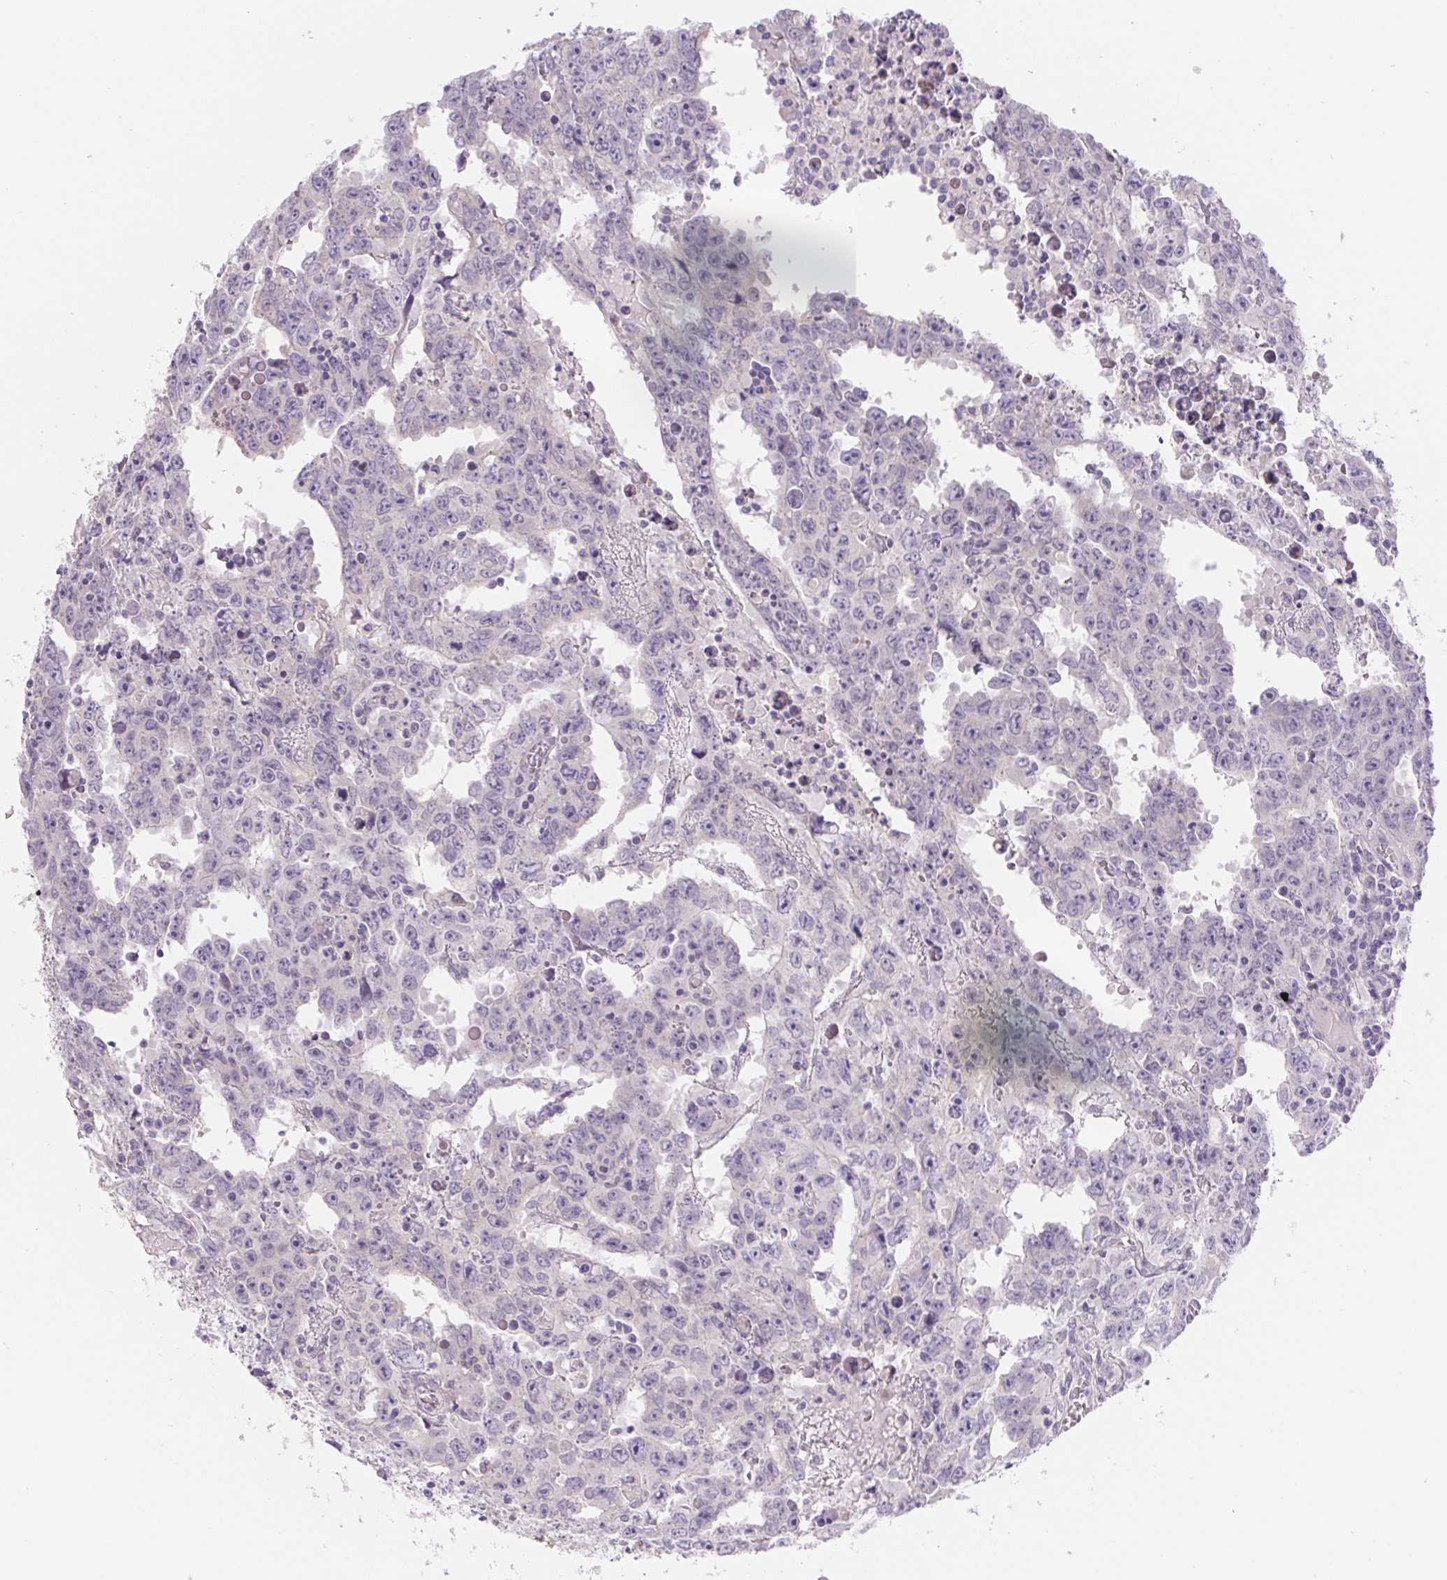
{"staining": {"intensity": "negative", "quantity": "none", "location": "none"}, "tissue": "testis cancer", "cell_type": "Tumor cells", "image_type": "cancer", "snomed": [{"axis": "morphology", "description": "Carcinoma, Embryonal, NOS"}, {"axis": "topography", "description": "Testis"}], "caption": "The photomicrograph exhibits no significant staining in tumor cells of testis cancer. Brightfield microscopy of immunohistochemistry stained with DAB (brown) and hematoxylin (blue), captured at high magnification.", "gene": "CTNND2", "patient": {"sex": "male", "age": 22}}